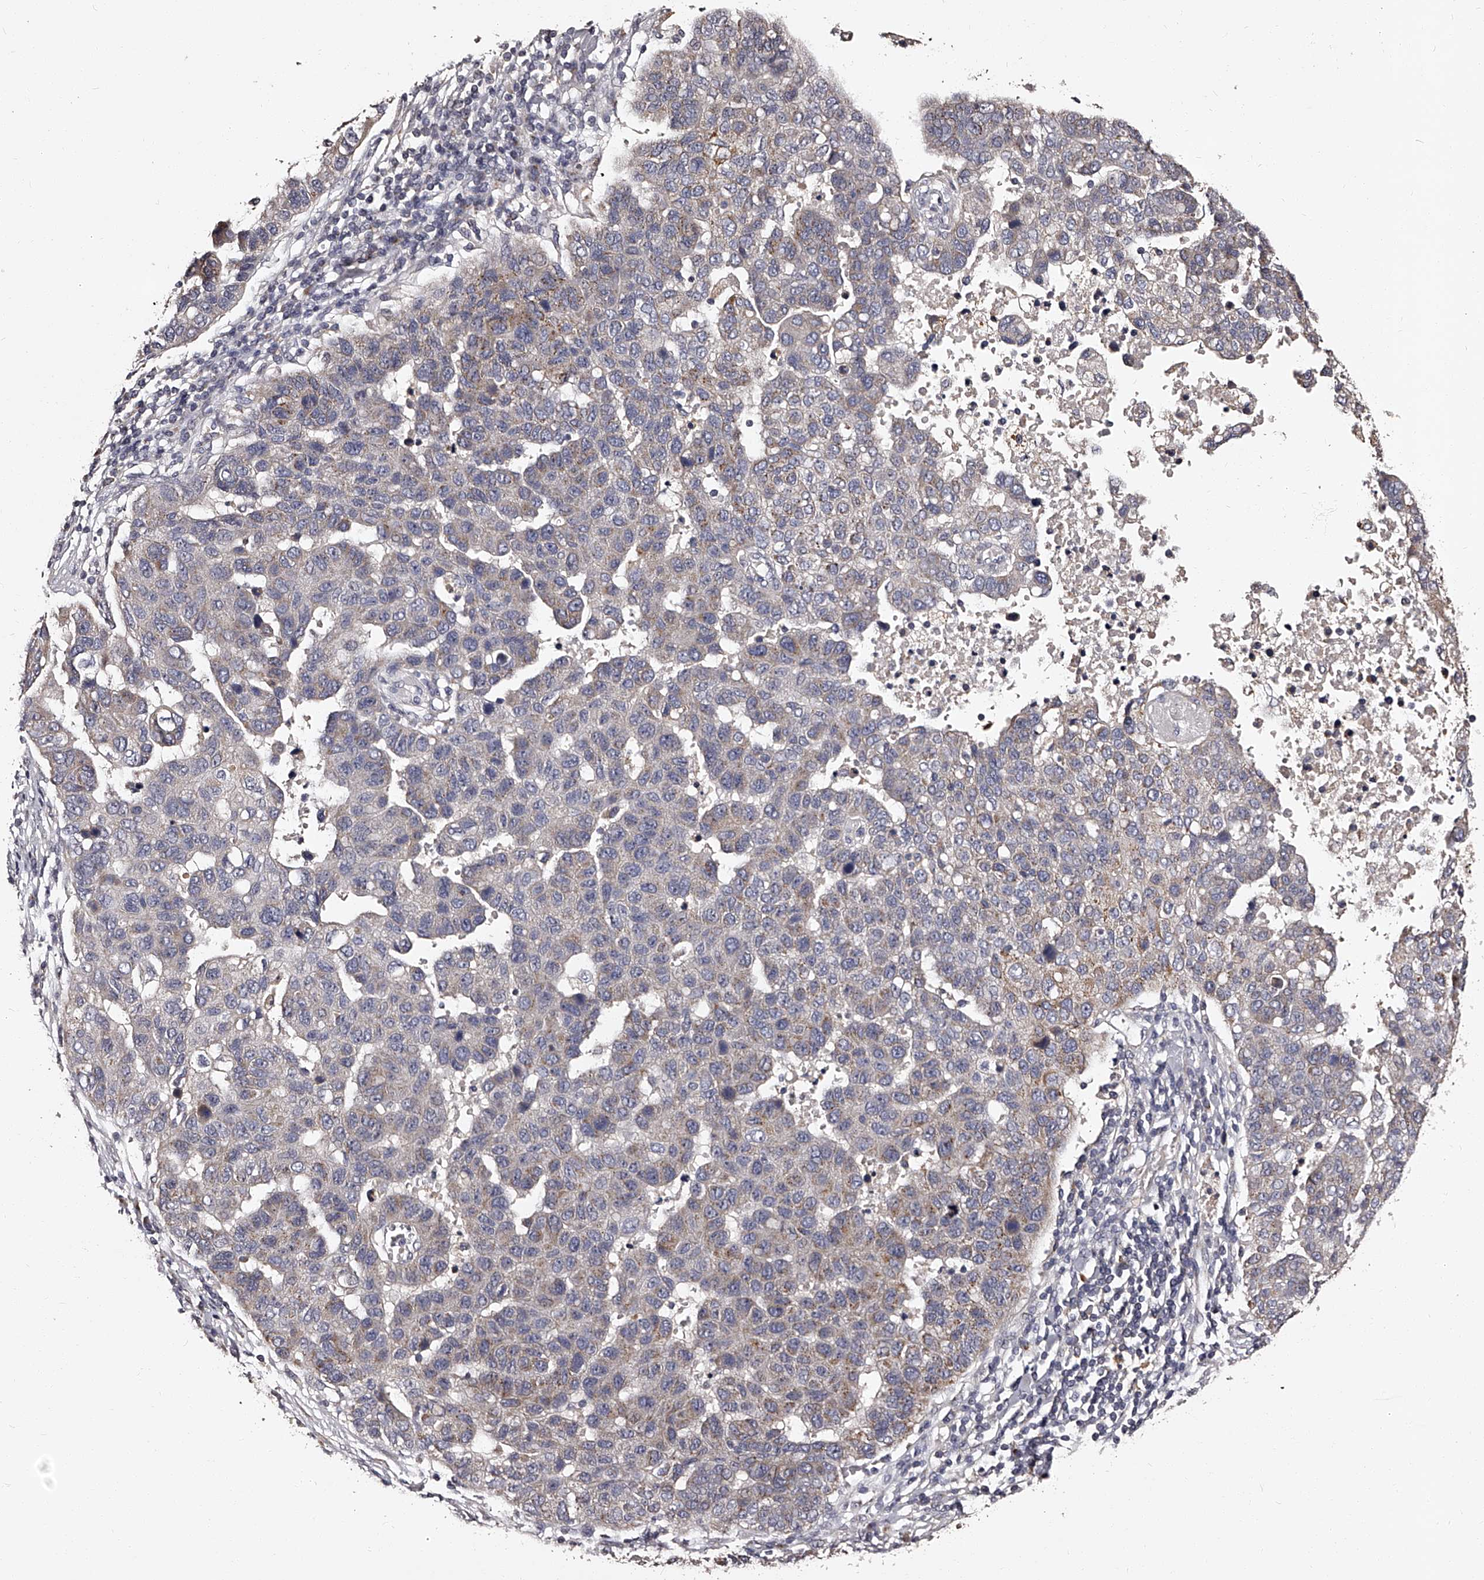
{"staining": {"intensity": "weak", "quantity": "<25%", "location": "cytoplasmic/membranous"}, "tissue": "pancreatic cancer", "cell_type": "Tumor cells", "image_type": "cancer", "snomed": [{"axis": "morphology", "description": "Adenocarcinoma, NOS"}, {"axis": "topography", "description": "Pancreas"}], "caption": "This is an immunohistochemistry photomicrograph of human pancreatic cancer. There is no positivity in tumor cells.", "gene": "RSC1A1", "patient": {"sex": "female", "age": 61}}